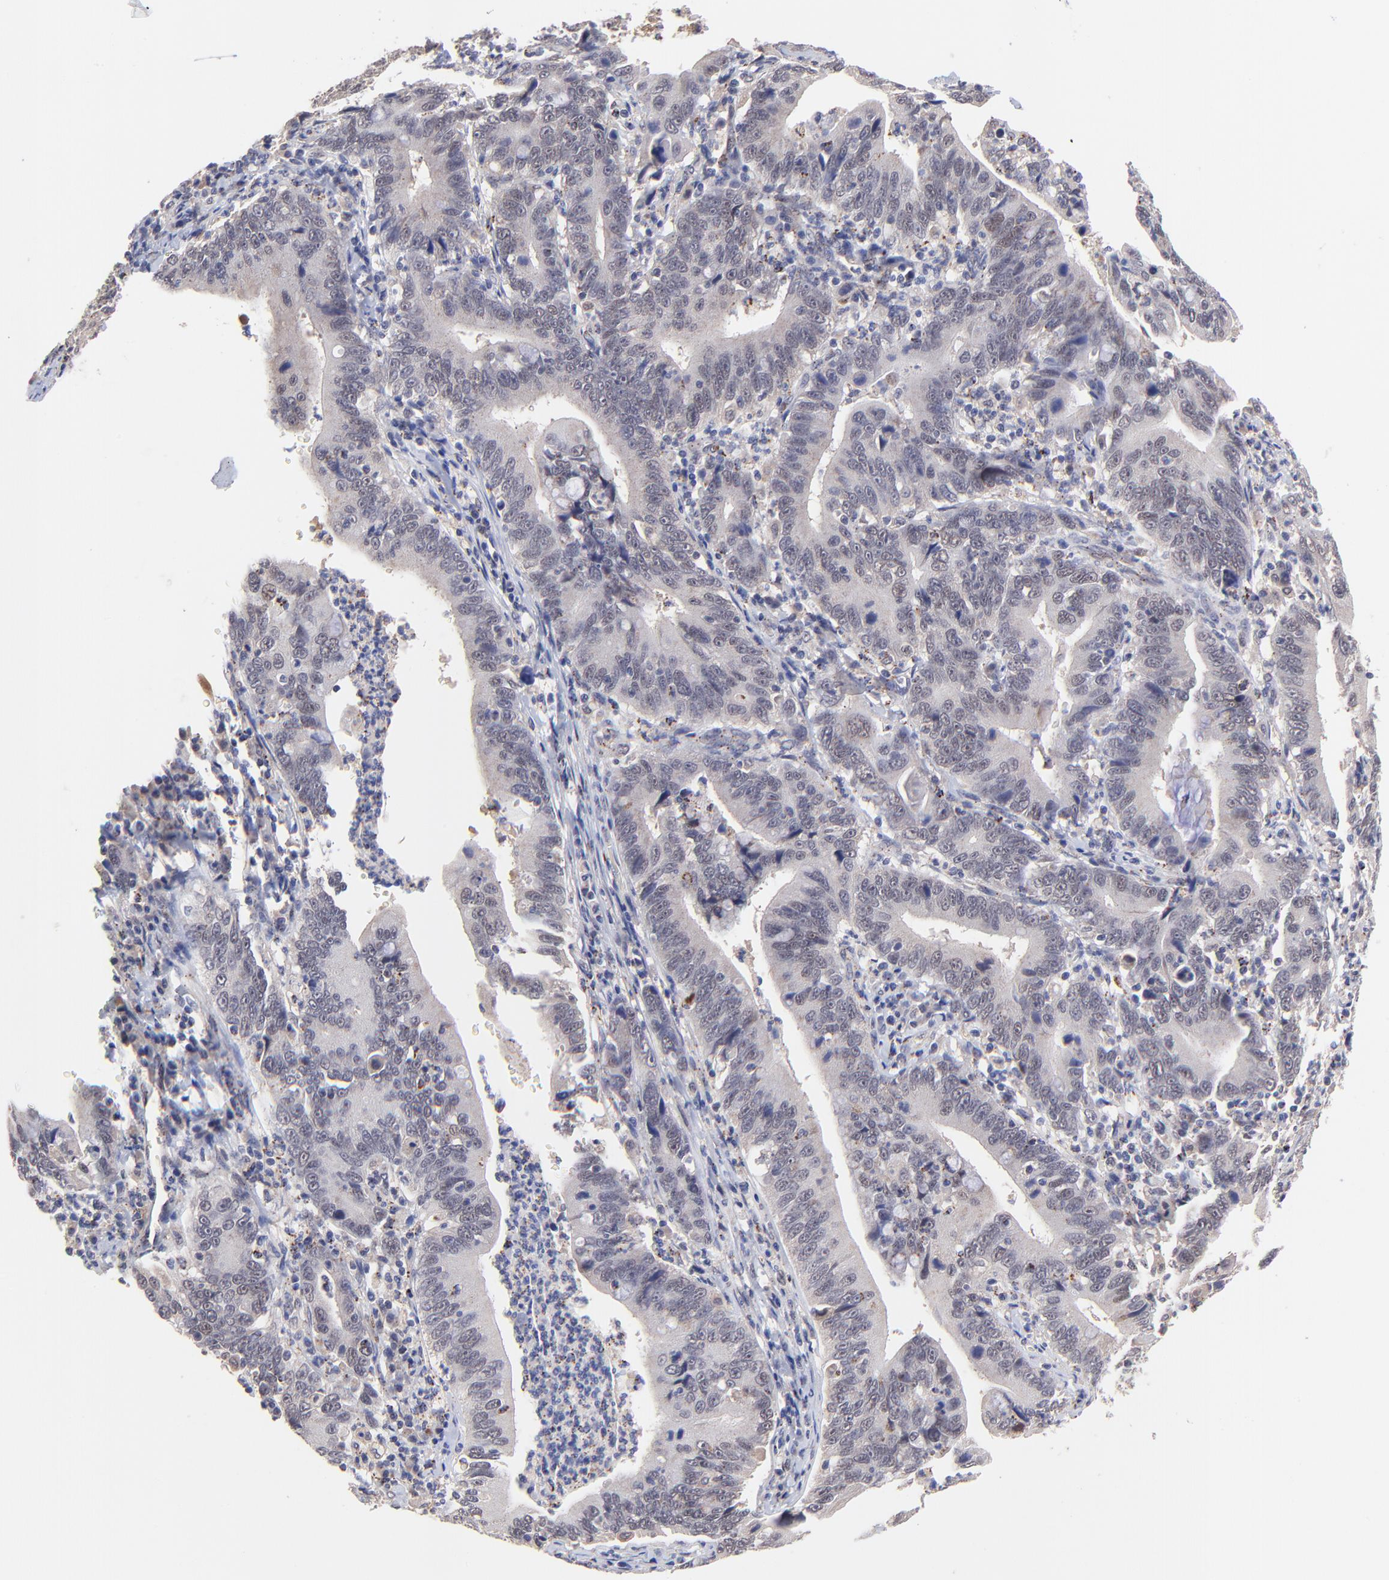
{"staining": {"intensity": "negative", "quantity": "none", "location": "none"}, "tissue": "stomach cancer", "cell_type": "Tumor cells", "image_type": "cancer", "snomed": [{"axis": "morphology", "description": "Adenocarcinoma, NOS"}, {"axis": "topography", "description": "Stomach, upper"}], "caption": "Micrograph shows no significant protein staining in tumor cells of stomach adenocarcinoma. Nuclei are stained in blue.", "gene": "ZNF747", "patient": {"sex": "male", "age": 63}}